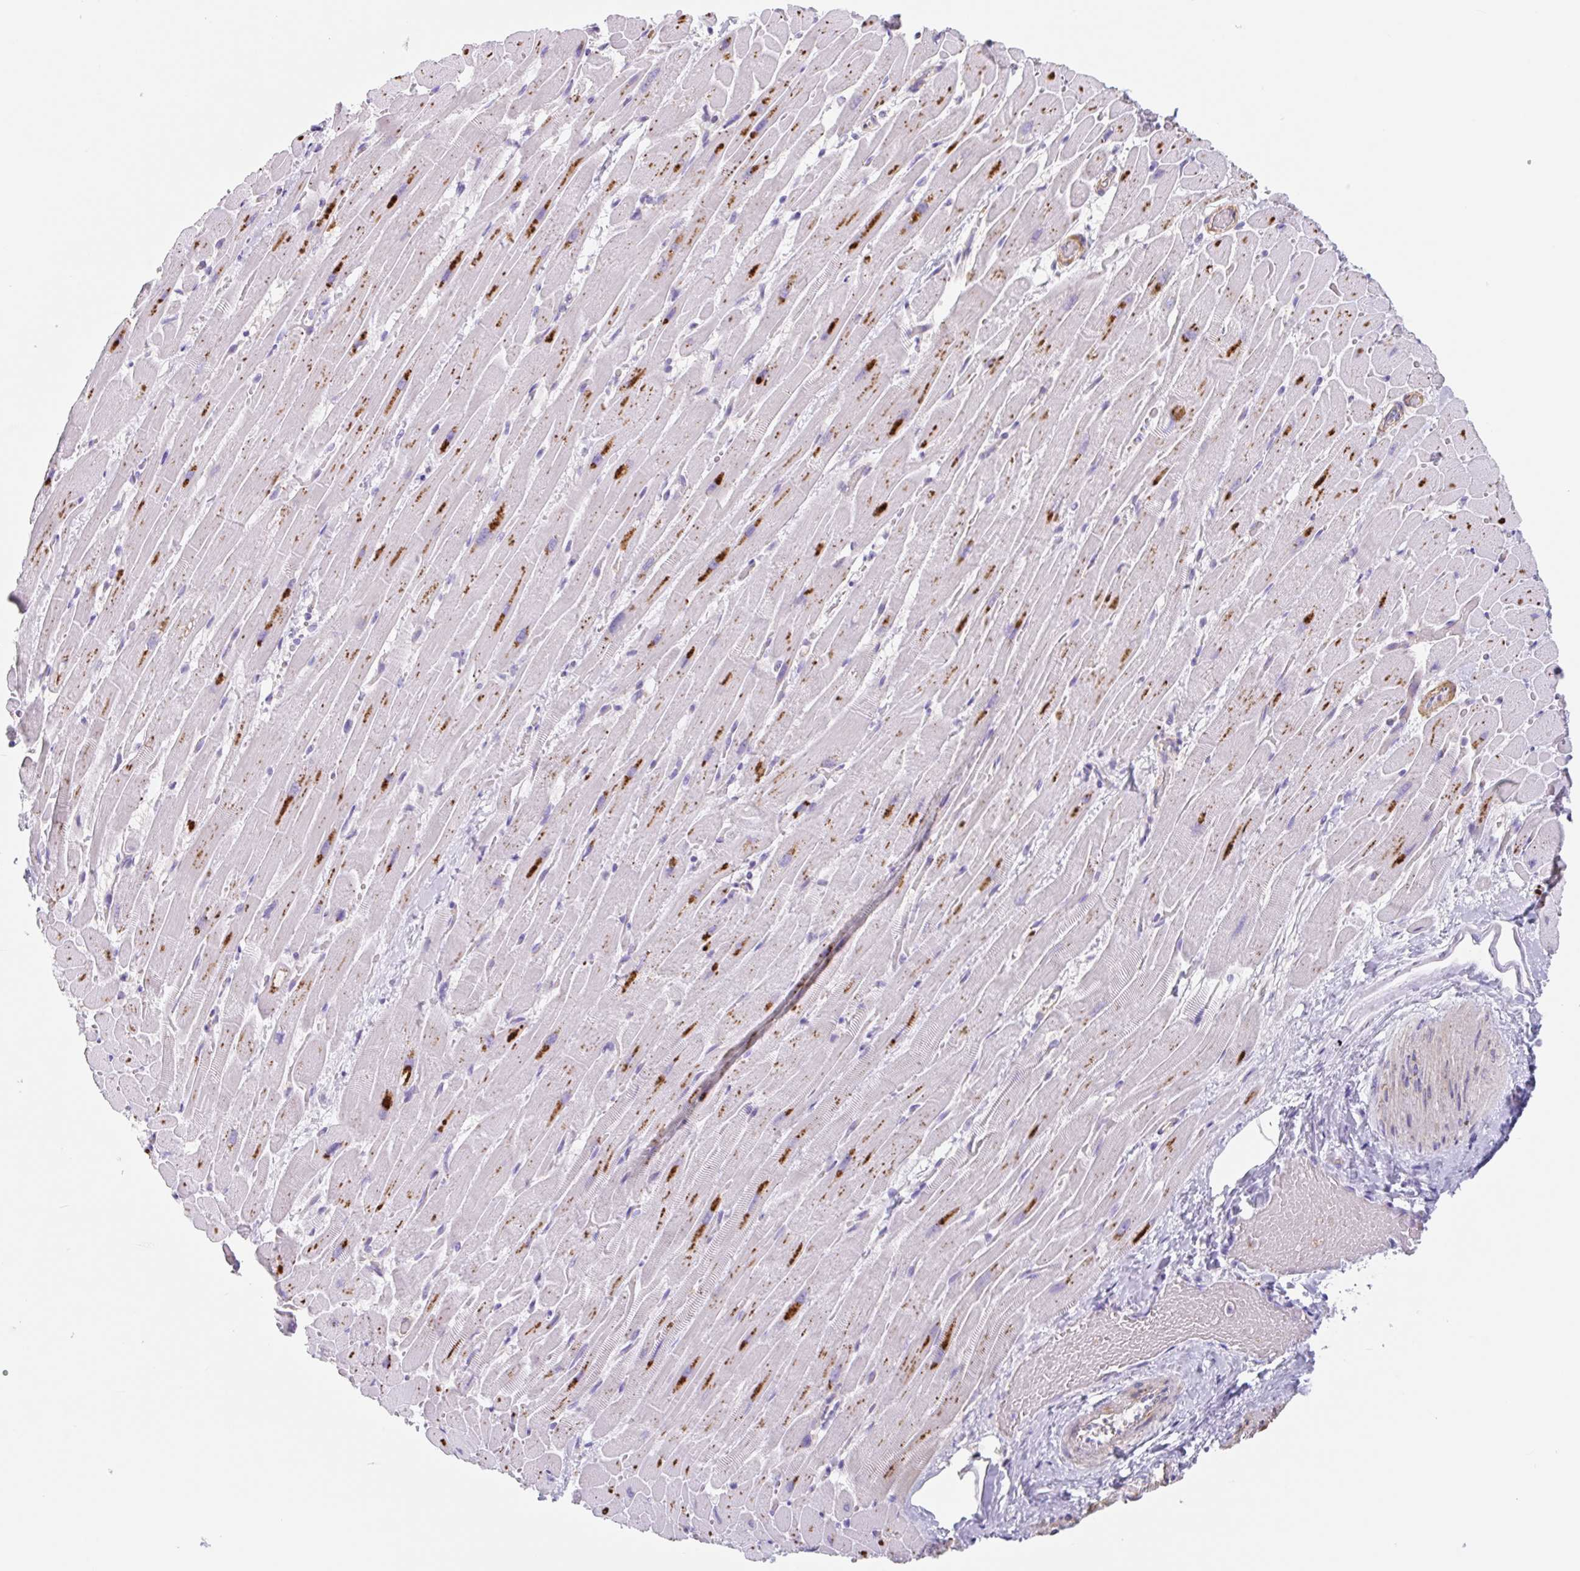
{"staining": {"intensity": "strong", "quantity": ">75%", "location": "cytoplasmic/membranous"}, "tissue": "heart muscle", "cell_type": "Cardiomyocytes", "image_type": "normal", "snomed": [{"axis": "morphology", "description": "Normal tissue, NOS"}, {"axis": "topography", "description": "Heart"}], "caption": "Protein staining of benign heart muscle demonstrates strong cytoplasmic/membranous positivity in about >75% of cardiomyocytes.", "gene": "LENG9", "patient": {"sex": "male", "age": 37}}